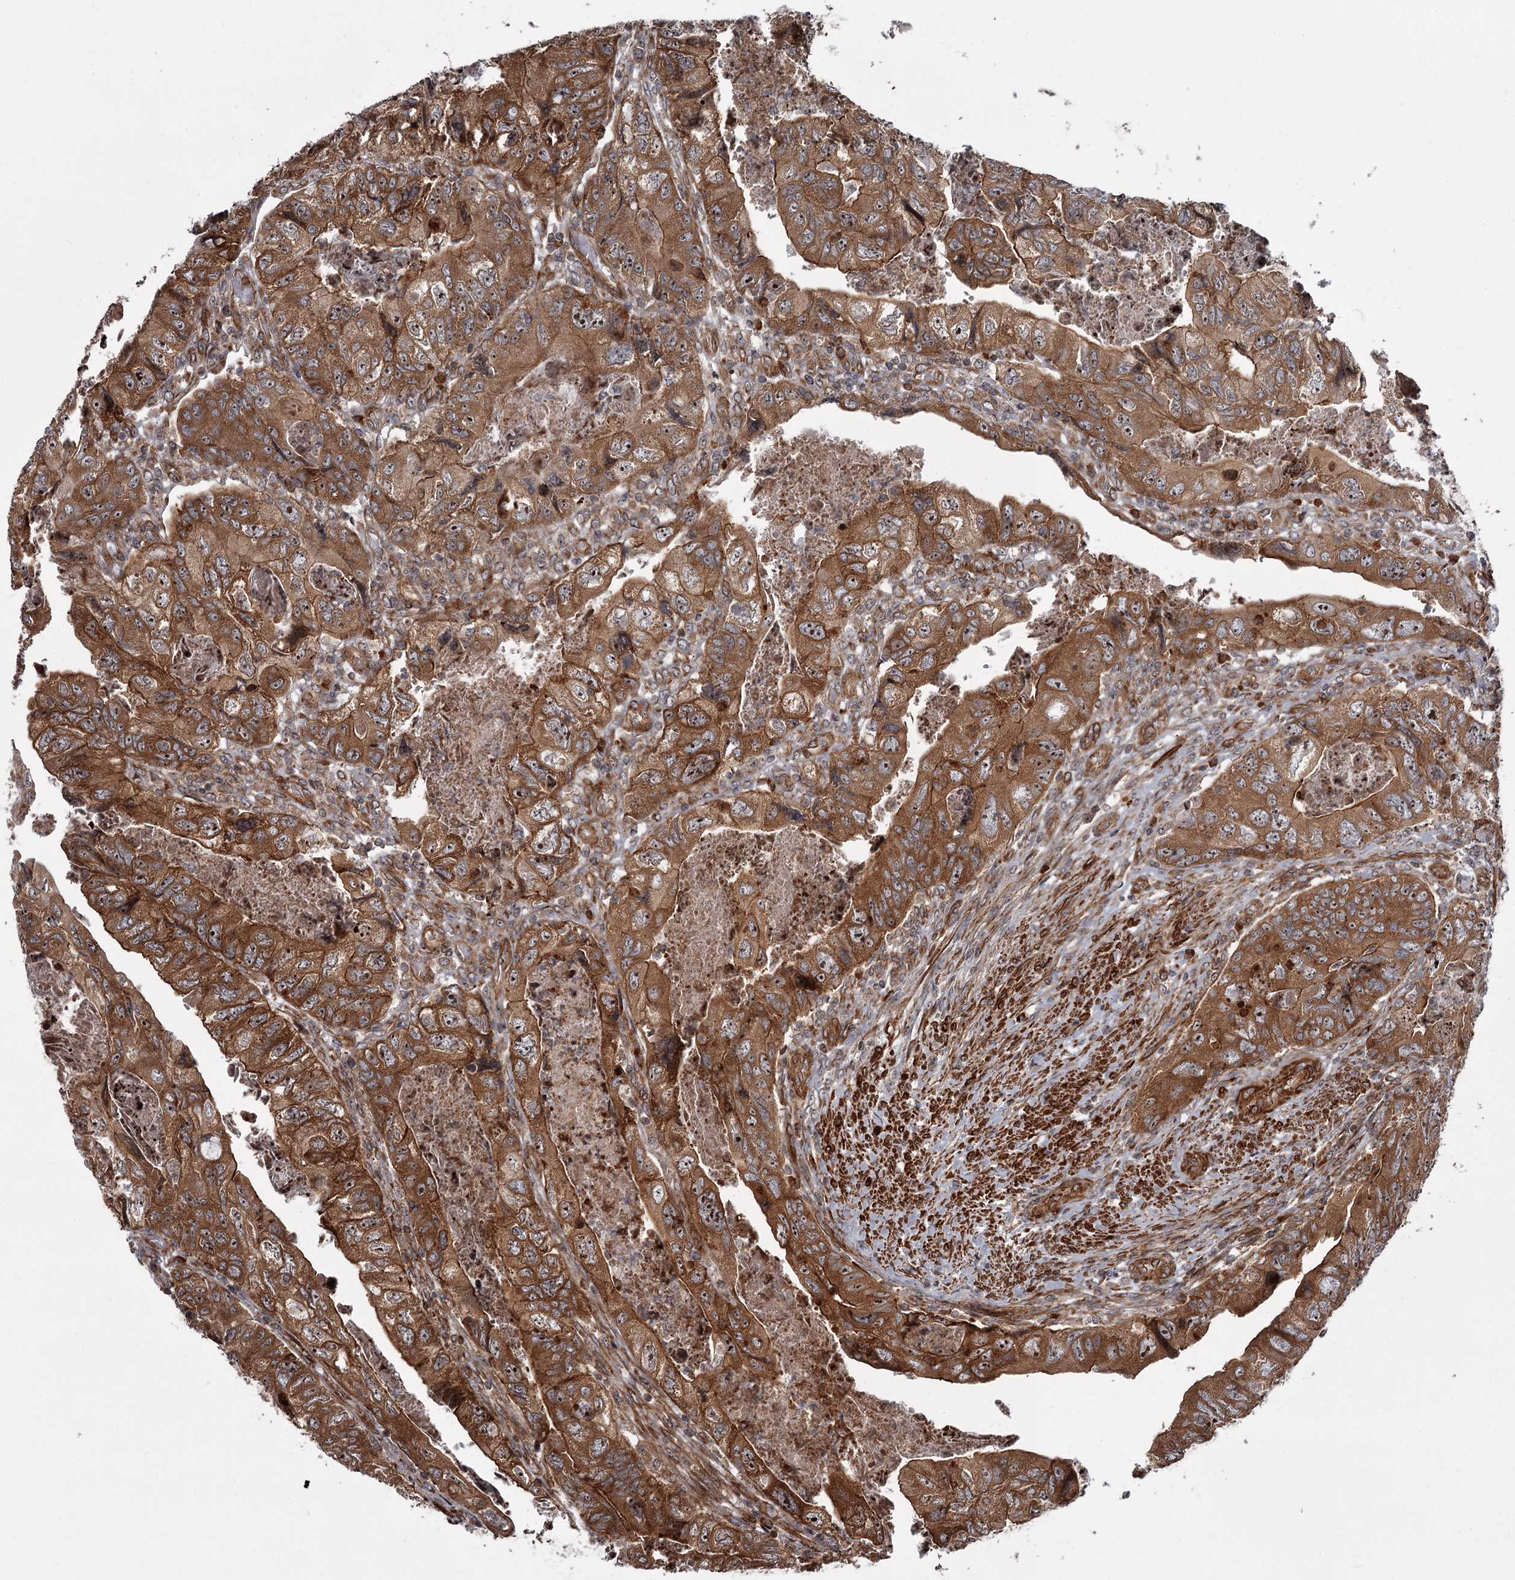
{"staining": {"intensity": "strong", "quantity": ">75%", "location": "cytoplasmic/membranous,nuclear"}, "tissue": "colorectal cancer", "cell_type": "Tumor cells", "image_type": "cancer", "snomed": [{"axis": "morphology", "description": "Adenocarcinoma, NOS"}, {"axis": "topography", "description": "Rectum"}], "caption": "Colorectal adenocarcinoma stained with a protein marker reveals strong staining in tumor cells.", "gene": "THAP9", "patient": {"sex": "male", "age": 63}}